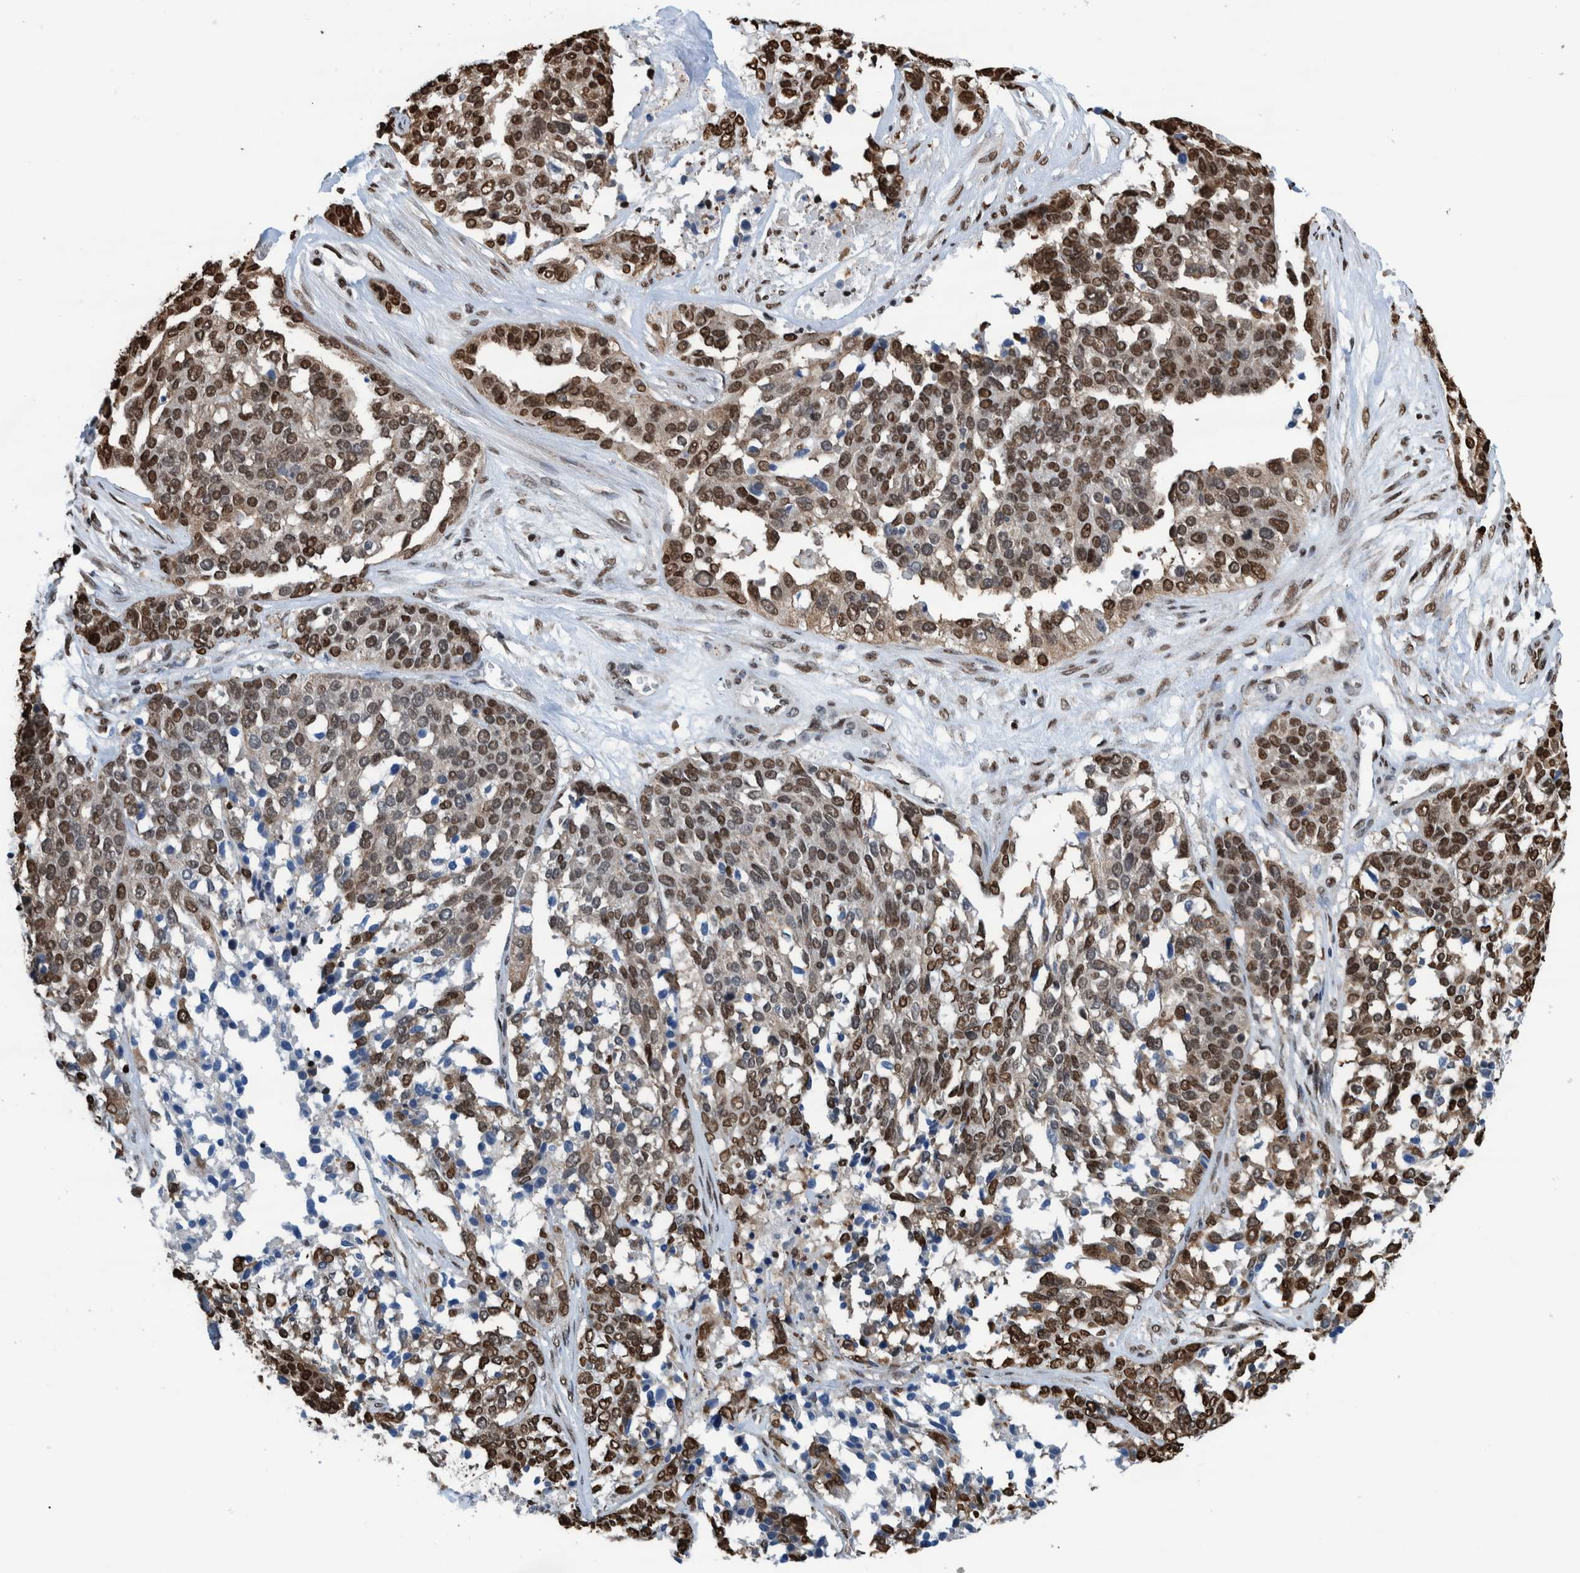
{"staining": {"intensity": "strong", "quantity": ">75%", "location": "nuclear"}, "tissue": "ovarian cancer", "cell_type": "Tumor cells", "image_type": "cancer", "snomed": [{"axis": "morphology", "description": "Cystadenocarcinoma, serous, NOS"}, {"axis": "topography", "description": "Ovary"}], "caption": "The histopathology image reveals a brown stain indicating the presence of a protein in the nuclear of tumor cells in ovarian cancer.", "gene": "HEATR9", "patient": {"sex": "female", "age": 44}}